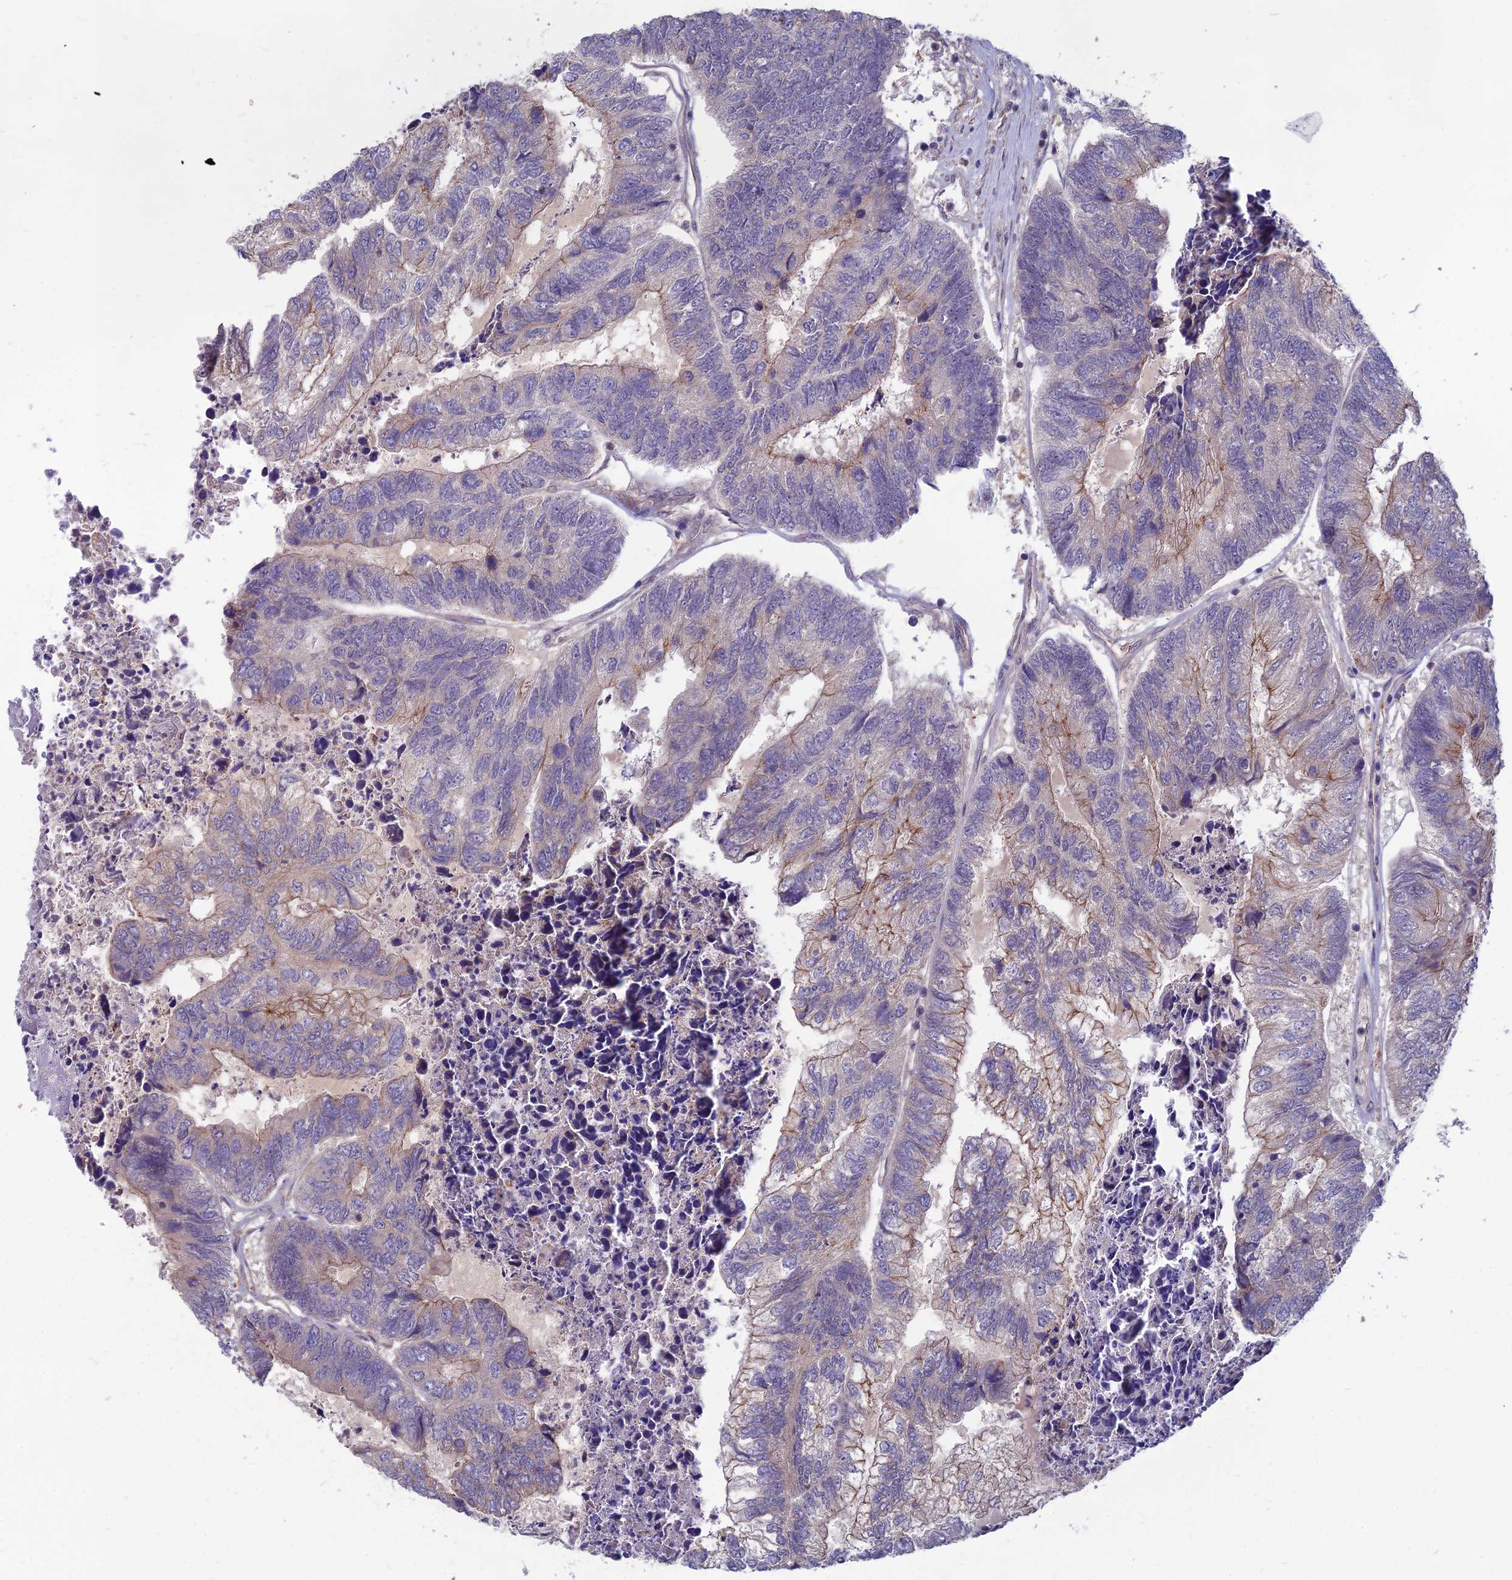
{"staining": {"intensity": "moderate", "quantity": "<25%", "location": "cytoplasmic/membranous"}, "tissue": "colorectal cancer", "cell_type": "Tumor cells", "image_type": "cancer", "snomed": [{"axis": "morphology", "description": "Adenocarcinoma, NOS"}, {"axis": "topography", "description": "Colon"}], "caption": "Adenocarcinoma (colorectal) was stained to show a protein in brown. There is low levels of moderate cytoplasmic/membranous expression in about <25% of tumor cells. (IHC, brightfield microscopy, high magnification).", "gene": "OPA3", "patient": {"sex": "female", "age": 67}}